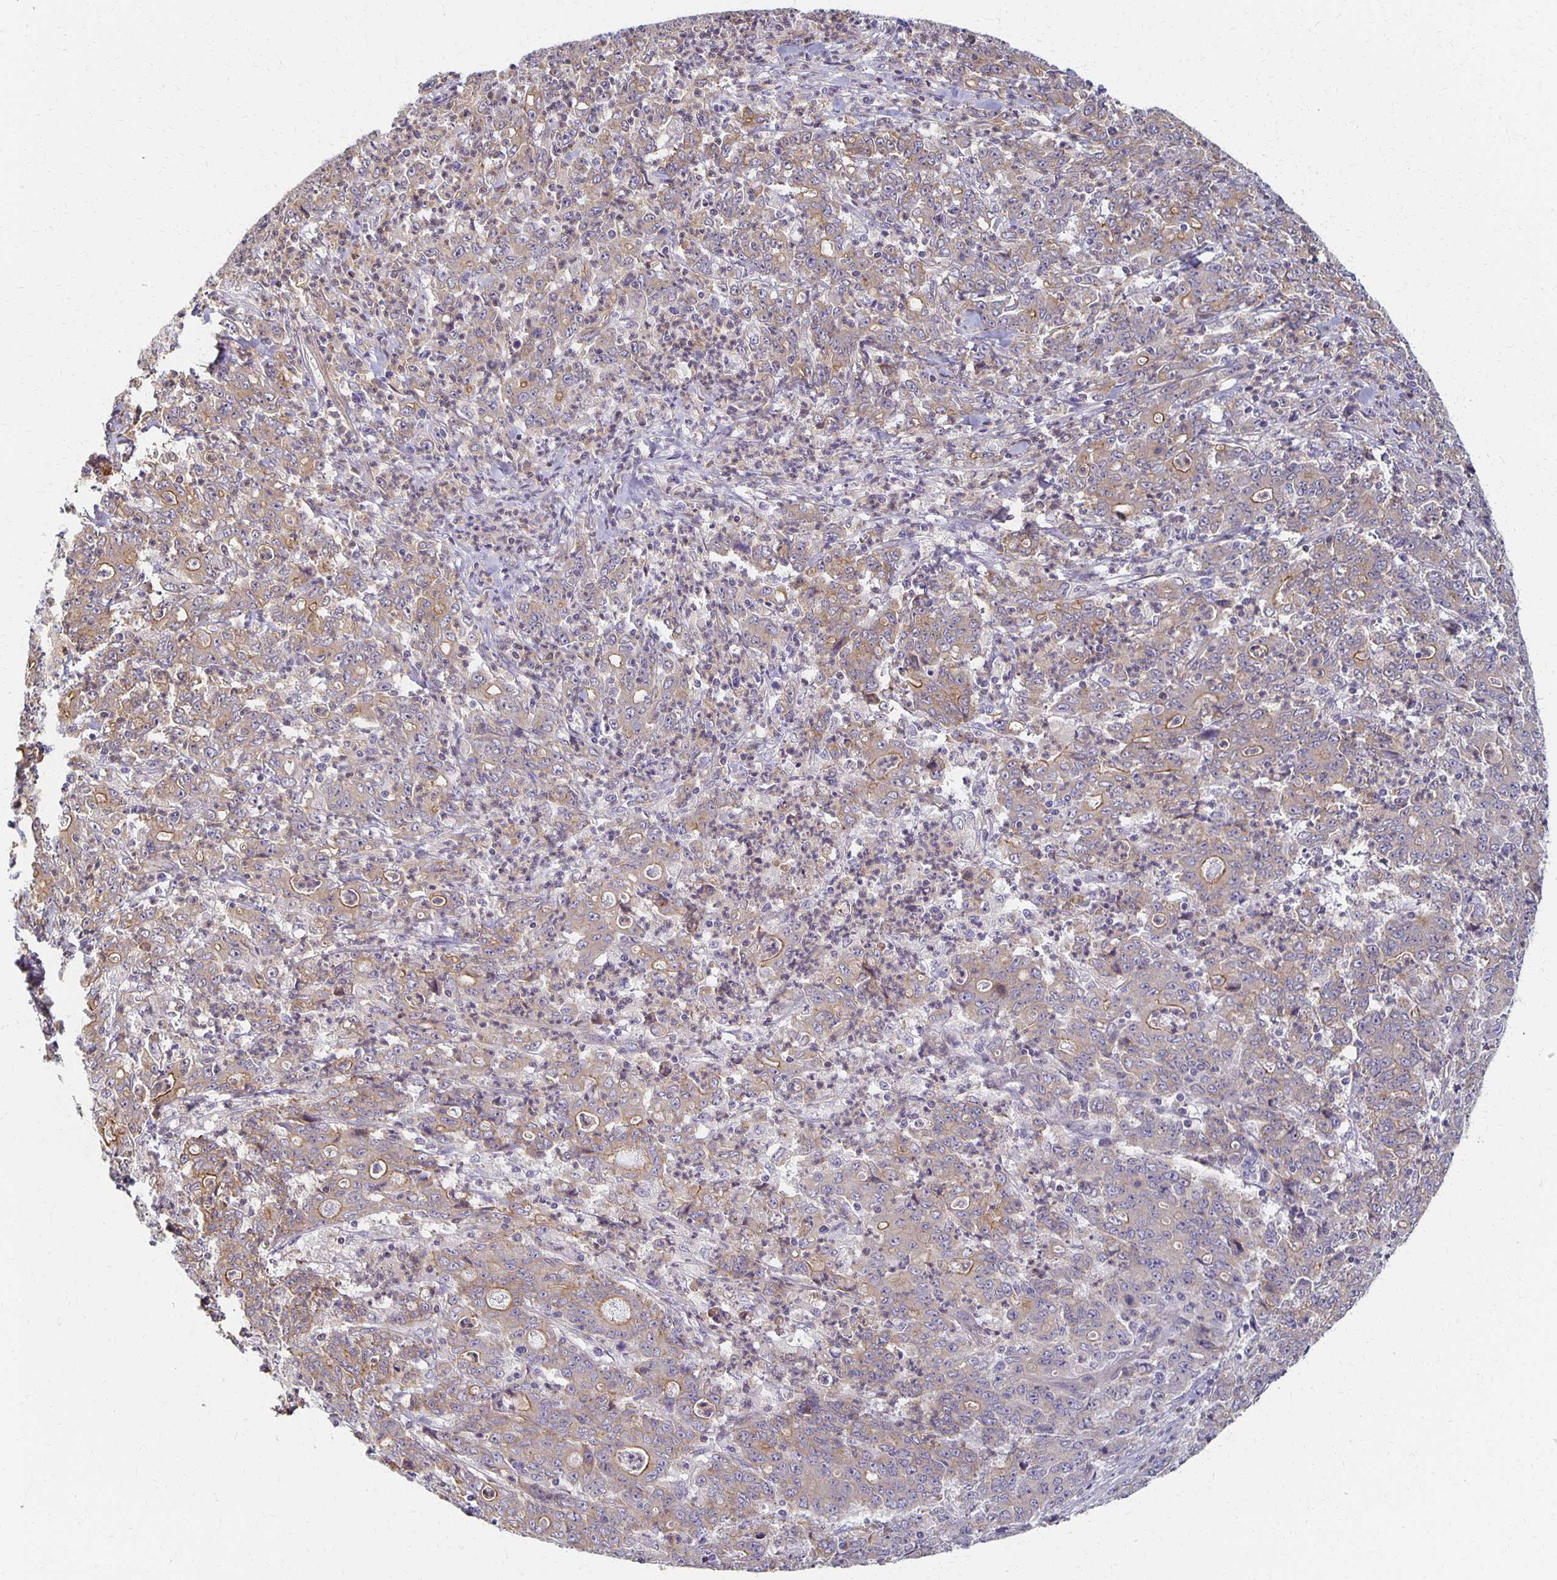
{"staining": {"intensity": "weak", "quantity": "25%-75%", "location": "cytoplasmic/membranous"}, "tissue": "stomach cancer", "cell_type": "Tumor cells", "image_type": "cancer", "snomed": [{"axis": "morphology", "description": "Adenocarcinoma, NOS"}, {"axis": "topography", "description": "Stomach, lower"}], "caption": "IHC (DAB (3,3'-diaminobenzidine)) staining of human stomach cancer (adenocarcinoma) reveals weak cytoplasmic/membranous protein staining in approximately 25%-75% of tumor cells.", "gene": "SORL1", "patient": {"sex": "female", "age": 71}}